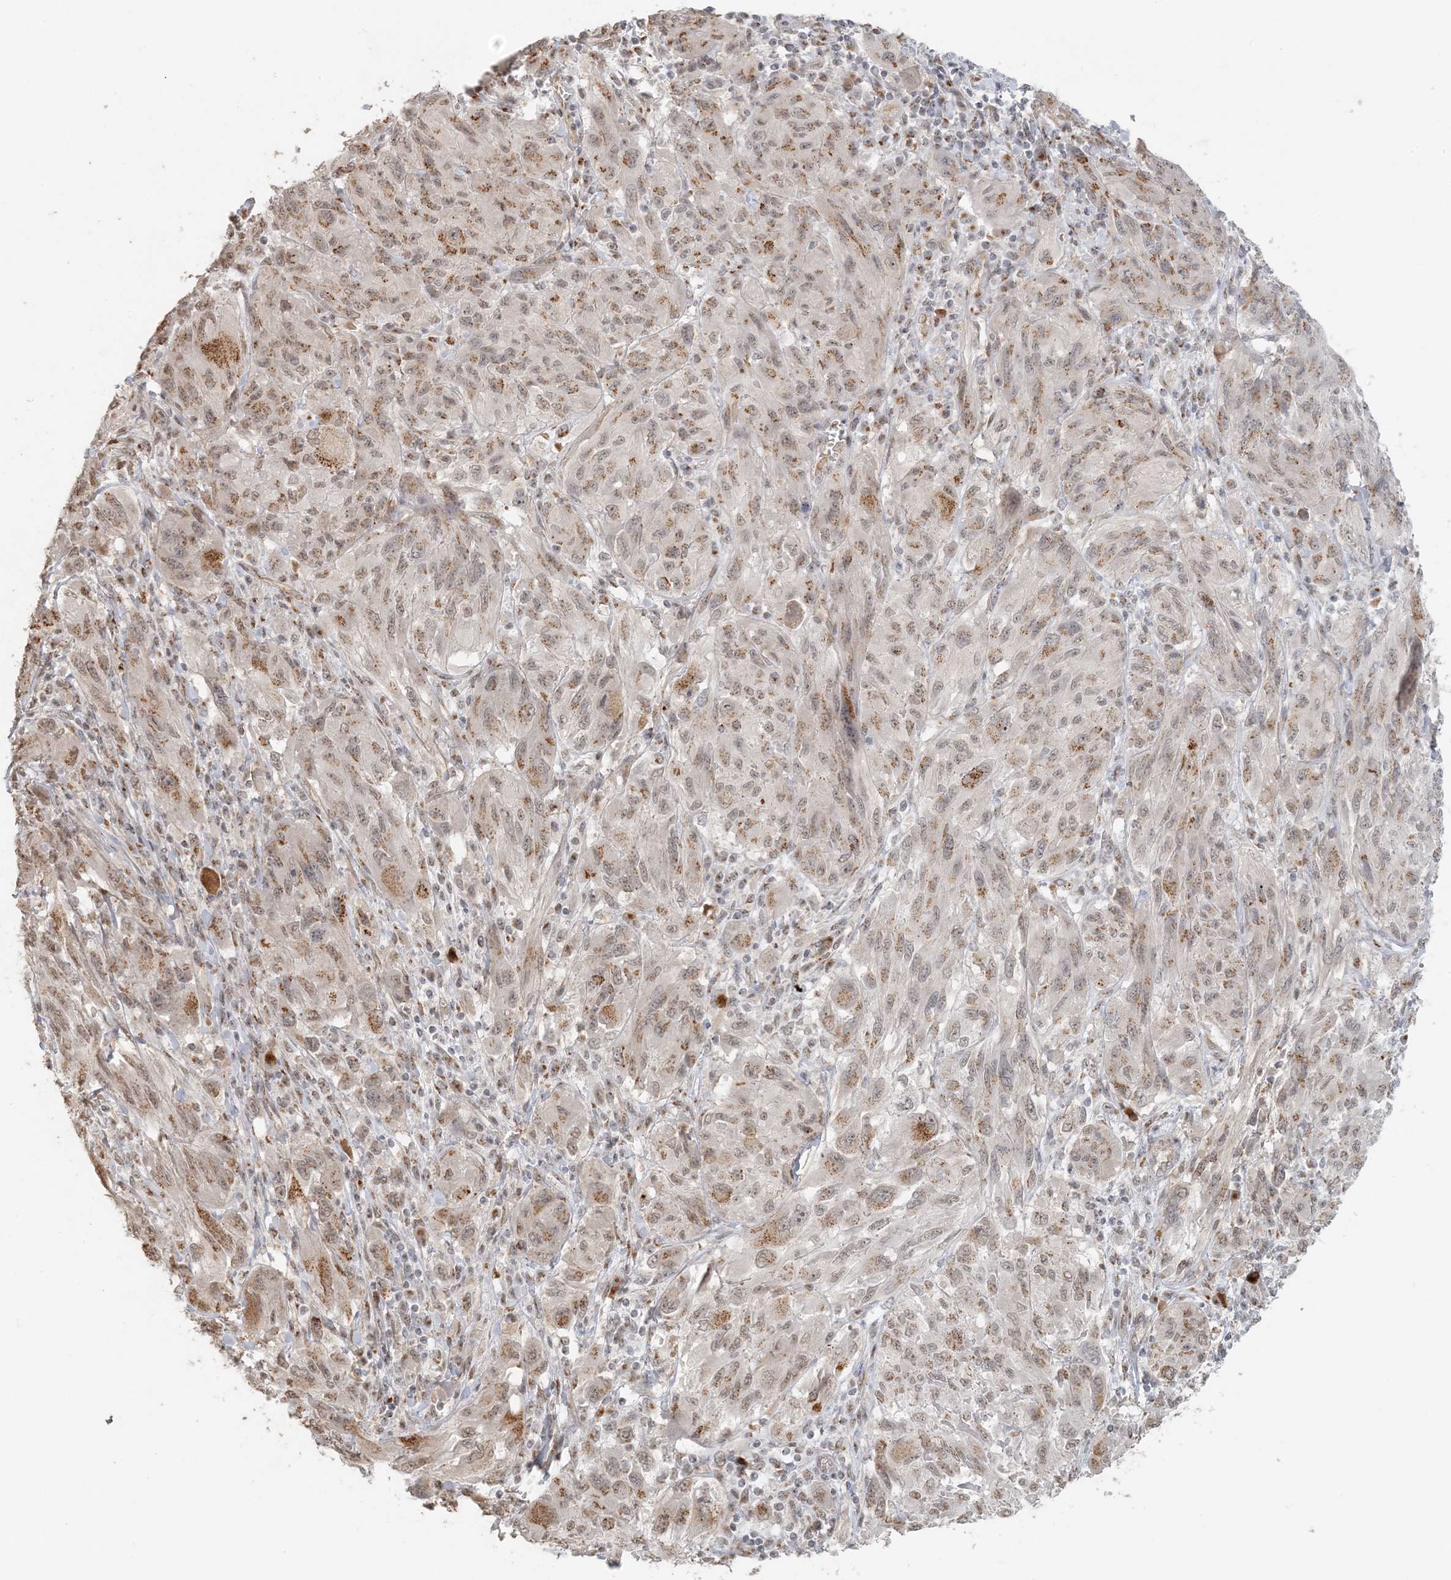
{"staining": {"intensity": "moderate", "quantity": ">75%", "location": "cytoplasmic/membranous"}, "tissue": "melanoma", "cell_type": "Tumor cells", "image_type": "cancer", "snomed": [{"axis": "morphology", "description": "Malignant melanoma, NOS"}, {"axis": "topography", "description": "Skin"}], "caption": "About >75% of tumor cells in melanoma show moderate cytoplasmic/membranous protein positivity as visualized by brown immunohistochemical staining.", "gene": "ZCCHC4", "patient": {"sex": "female", "age": 91}}